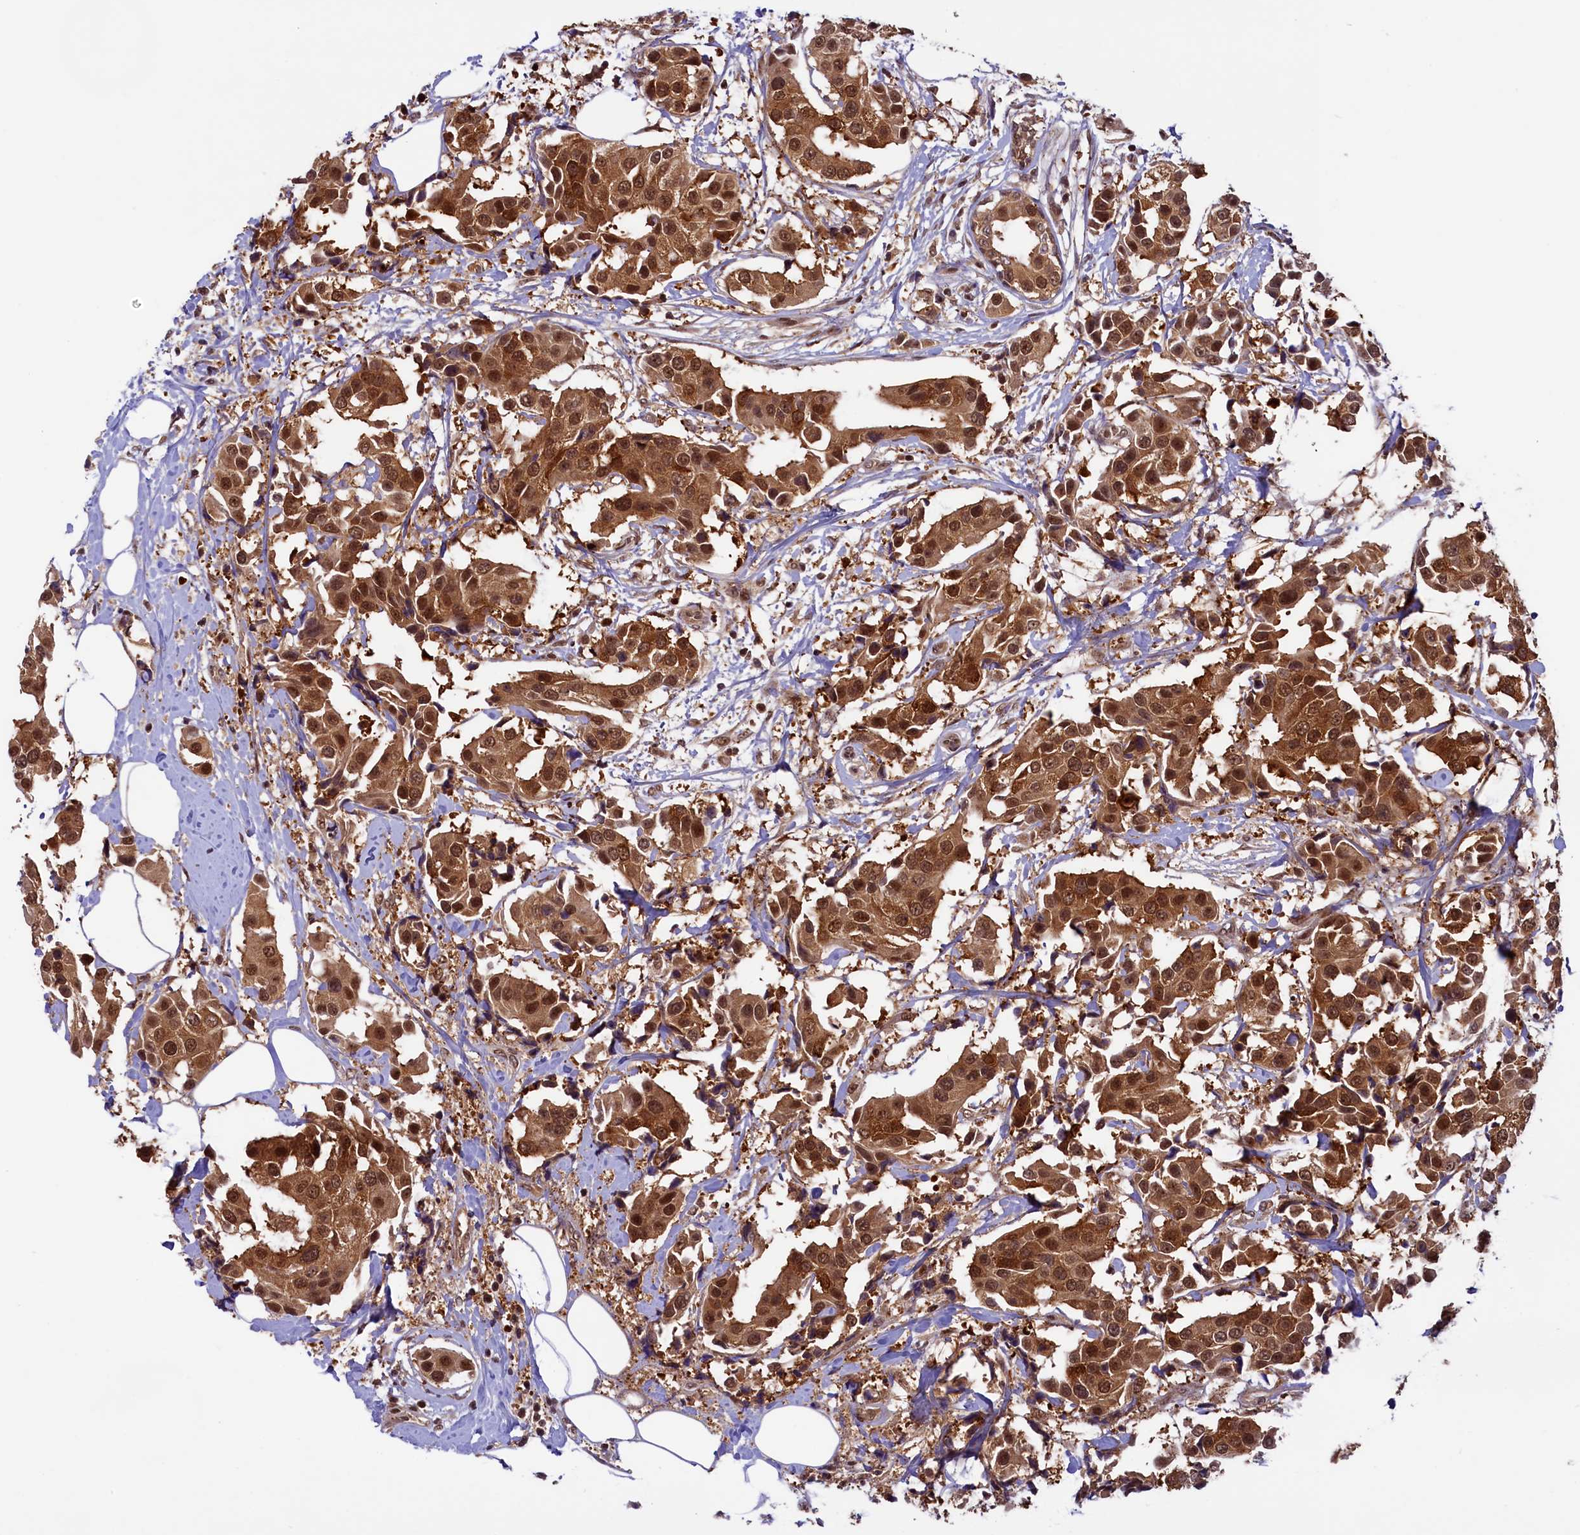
{"staining": {"intensity": "strong", "quantity": ">75%", "location": "cytoplasmic/membranous,nuclear"}, "tissue": "breast cancer", "cell_type": "Tumor cells", "image_type": "cancer", "snomed": [{"axis": "morphology", "description": "Normal tissue, NOS"}, {"axis": "morphology", "description": "Duct carcinoma"}, {"axis": "topography", "description": "Breast"}], "caption": "An immunohistochemistry photomicrograph of tumor tissue is shown. Protein staining in brown shows strong cytoplasmic/membranous and nuclear positivity in breast infiltrating ductal carcinoma within tumor cells. Nuclei are stained in blue.", "gene": "SLC7A6OS", "patient": {"sex": "female", "age": 39}}